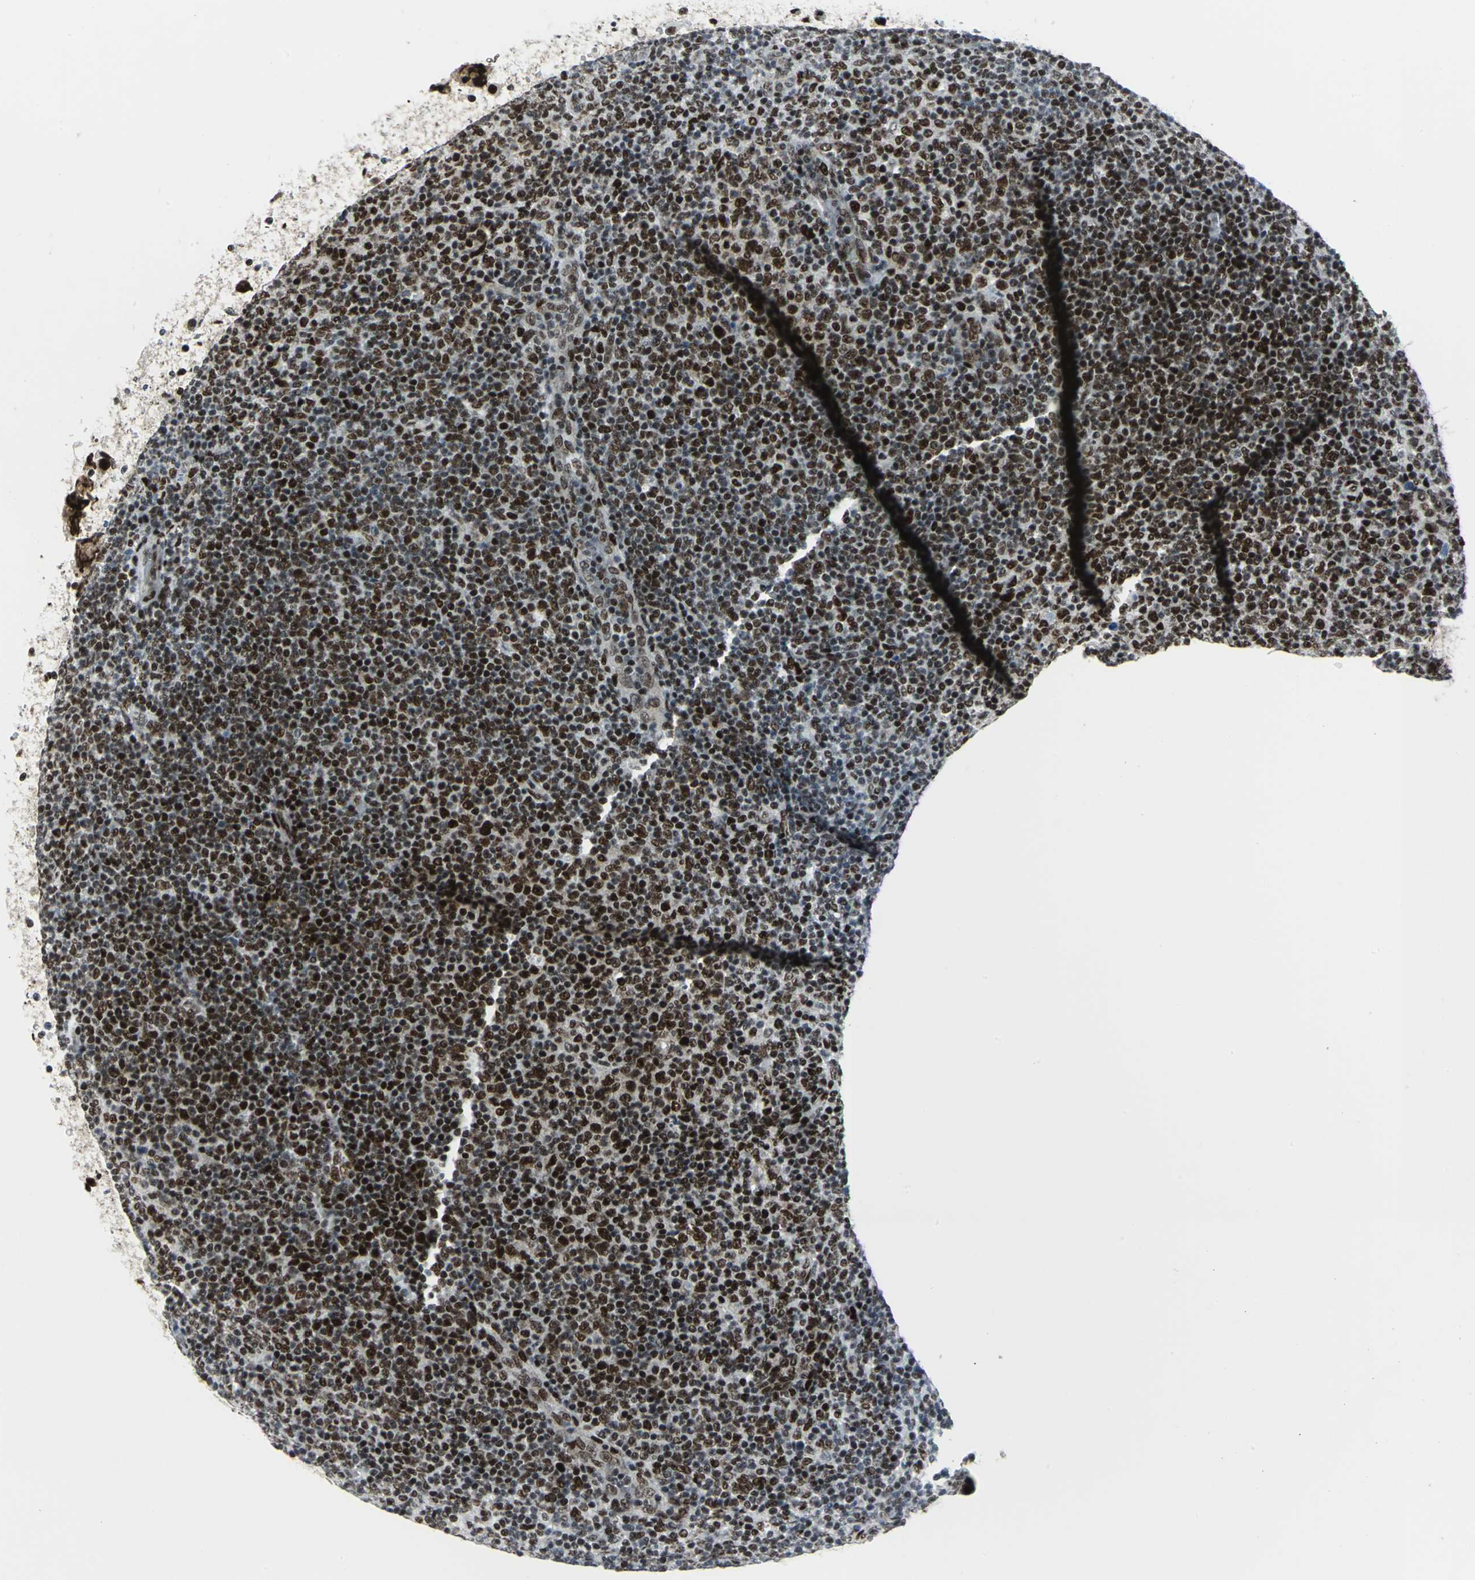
{"staining": {"intensity": "strong", "quantity": ">75%", "location": "nuclear"}, "tissue": "lymphoma", "cell_type": "Tumor cells", "image_type": "cancer", "snomed": [{"axis": "morphology", "description": "Malignant lymphoma, non-Hodgkin's type, Low grade"}, {"axis": "topography", "description": "Lymph node"}], "caption": "DAB immunohistochemical staining of human low-grade malignant lymphoma, non-Hodgkin's type exhibits strong nuclear protein positivity in approximately >75% of tumor cells.", "gene": "SMARCA4", "patient": {"sex": "male", "age": 70}}